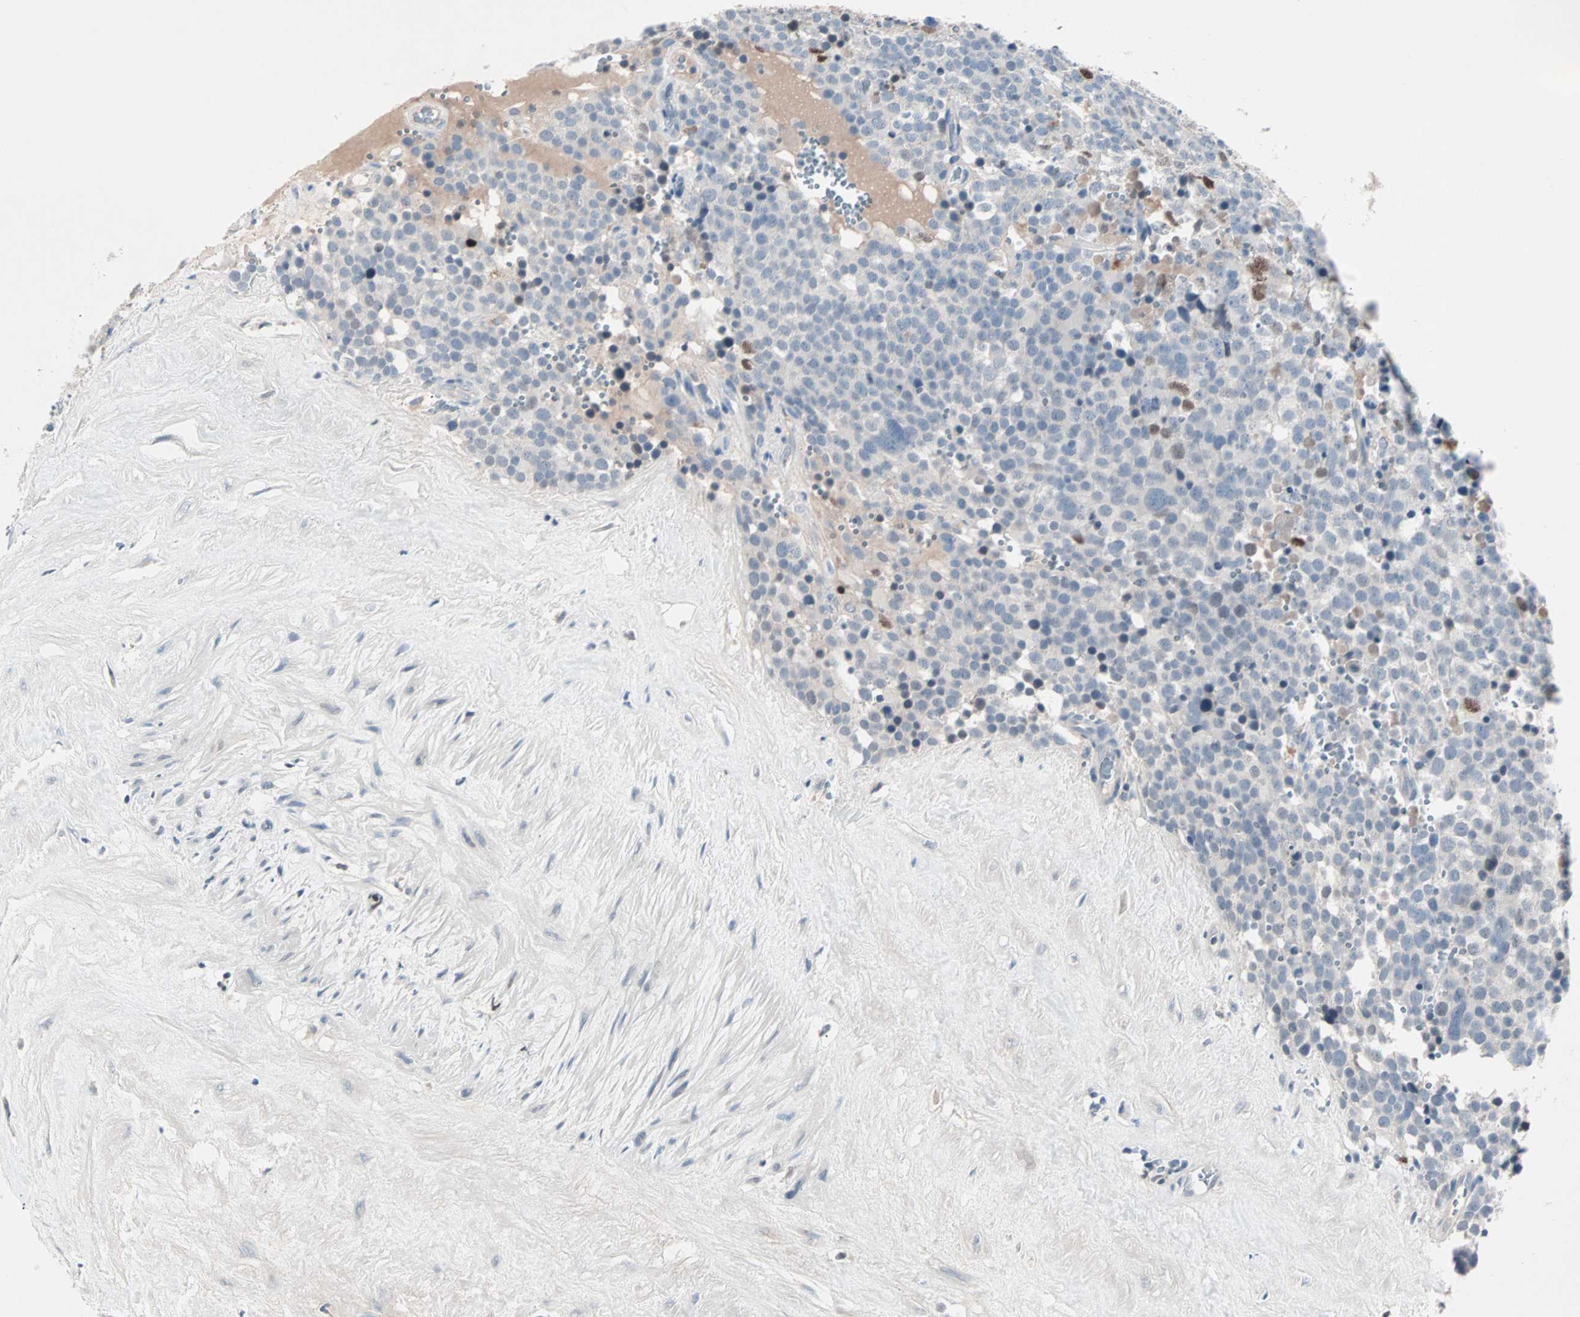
{"staining": {"intensity": "strong", "quantity": "<25%", "location": "nuclear"}, "tissue": "testis cancer", "cell_type": "Tumor cells", "image_type": "cancer", "snomed": [{"axis": "morphology", "description": "Seminoma, NOS"}, {"axis": "topography", "description": "Testis"}], "caption": "A brown stain shows strong nuclear expression of a protein in testis cancer (seminoma) tumor cells. Using DAB (3,3'-diaminobenzidine) (brown) and hematoxylin (blue) stains, captured at high magnification using brightfield microscopy.", "gene": "CCNE2", "patient": {"sex": "male", "age": 71}}